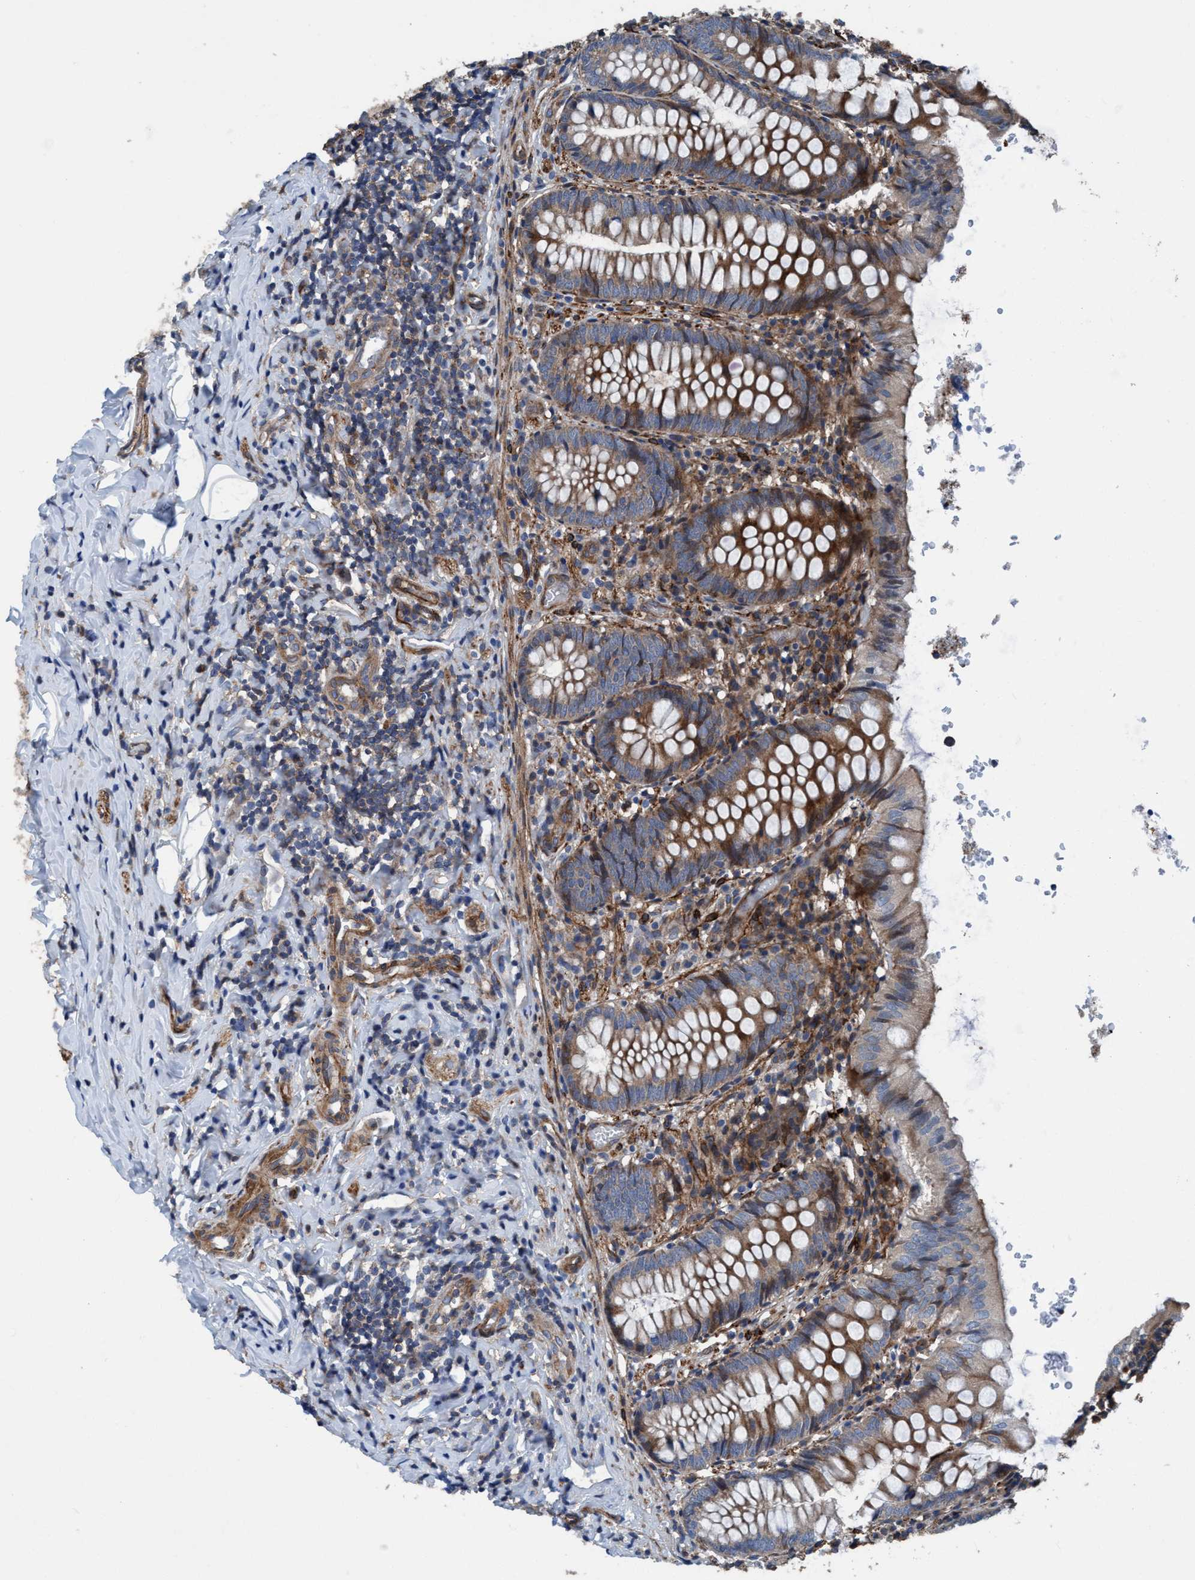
{"staining": {"intensity": "moderate", "quantity": ">75%", "location": "cytoplasmic/membranous"}, "tissue": "appendix", "cell_type": "Glandular cells", "image_type": "normal", "snomed": [{"axis": "morphology", "description": "Normal tissue, NOS"}, {"axis": "topography", "description": "Appendix"}], "caption": "IHC image of normal appendix stained for a protein (brown), which exhibits medium levels of moderate cytoplasmic/membranous expression in approximately >75% of glandular cells.", "gene": "NMT1", "patient": {"sex": "male", "age": 8}}